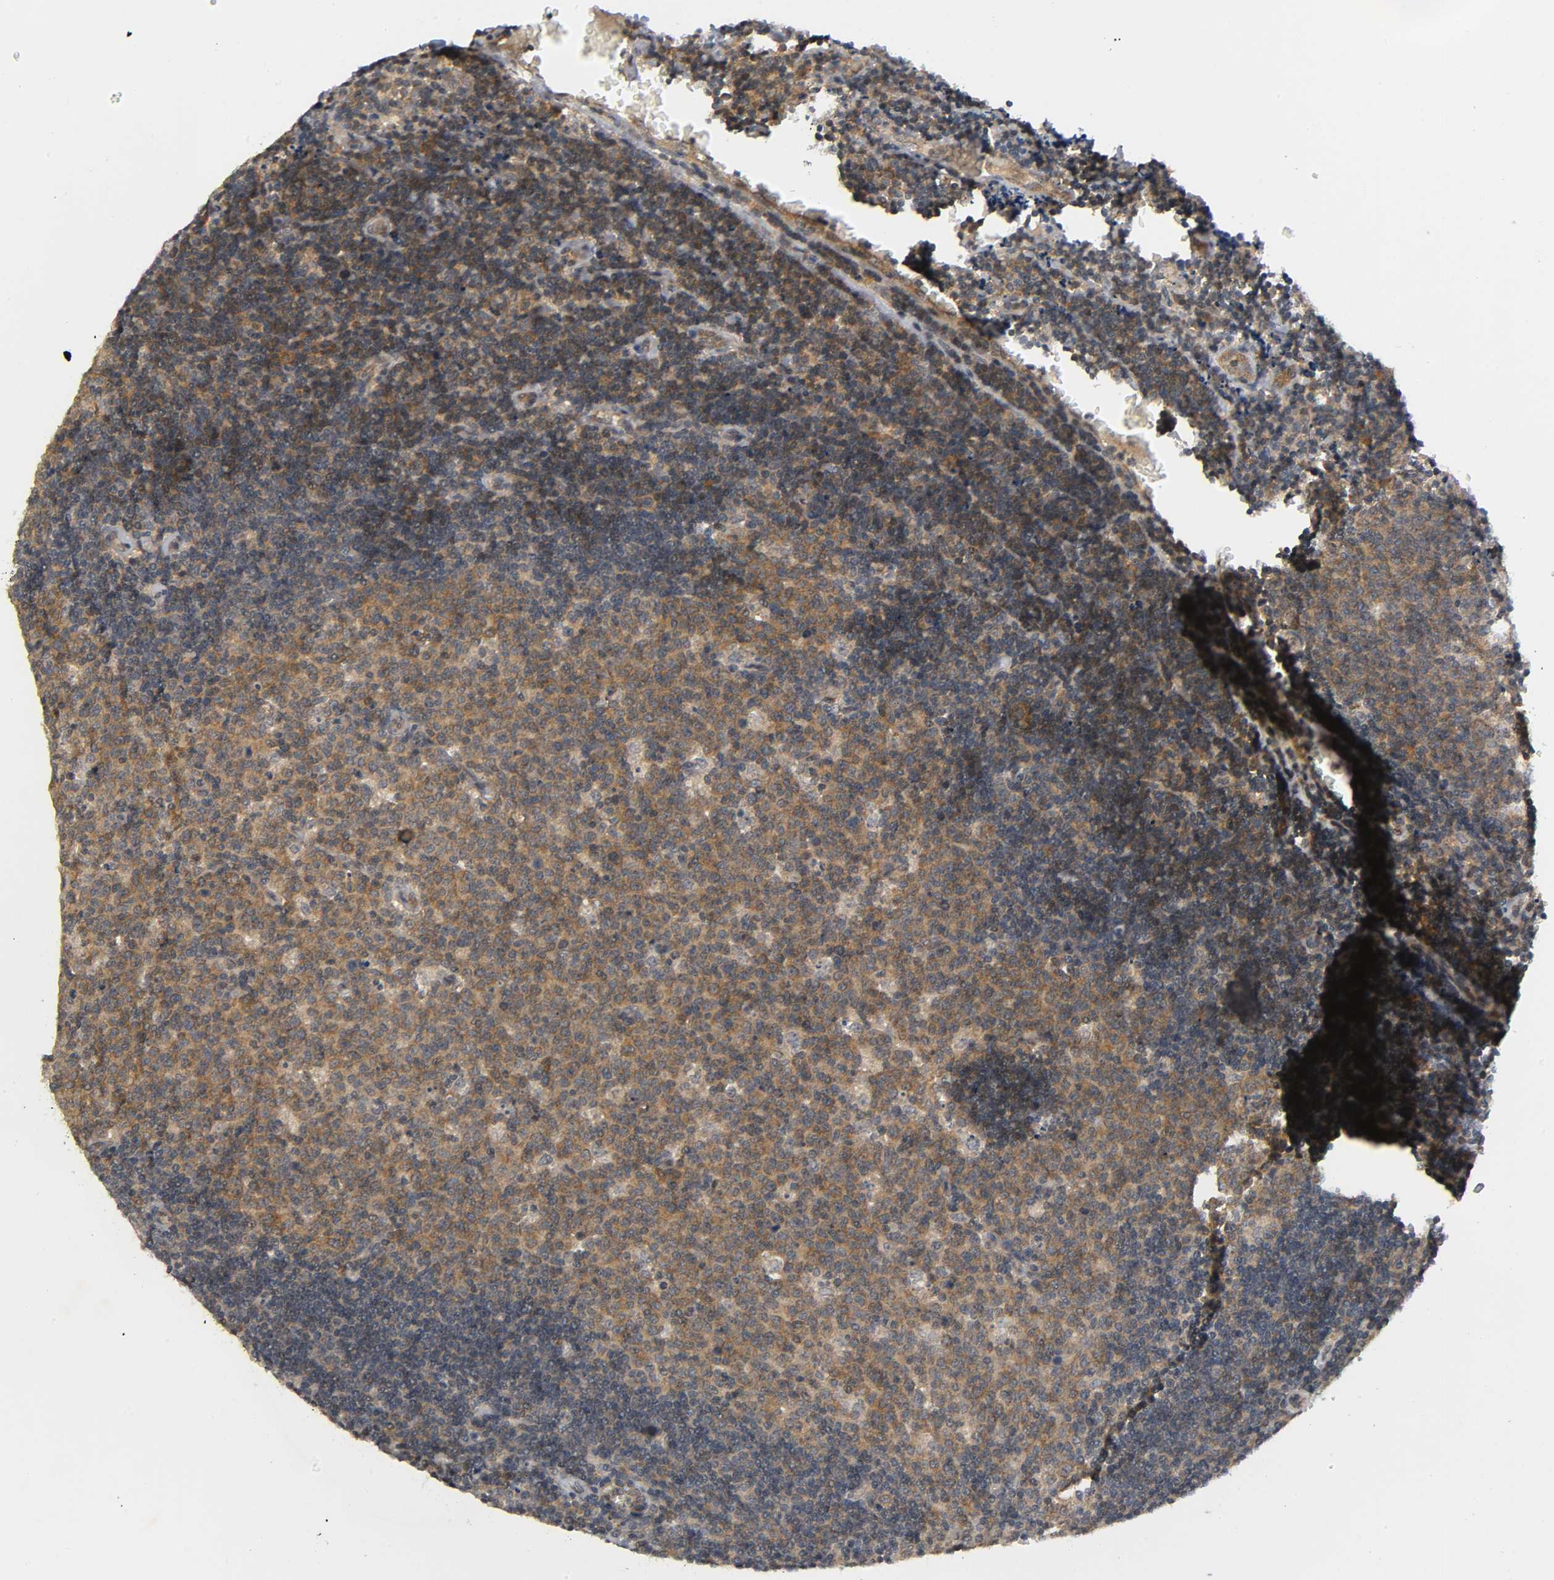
{"staining": {"intensity": "moderate", "quantity": ">75%", "location": "cytoplasmic/membranous"}, "tissue": "lymph node", "cell_type": "Germinal center cells", "image_type": "normal", "snomed": [{"axis": "morphology", "description": "Normal tissue, NOS"}, {"axis": "topography", "description": "Lymph node"}, {"axis": "topography", "description": "Salivary gland"}], "caption": "IHC (DAB (3,3'-diaminobenzidine)) staining of benign human lymph node shows moderate cytoplasmic/membranous protein staining in about >75% of germinal center cells.", "gene": "MAPK8", "patient": {"sex": "male", "age": 8}}